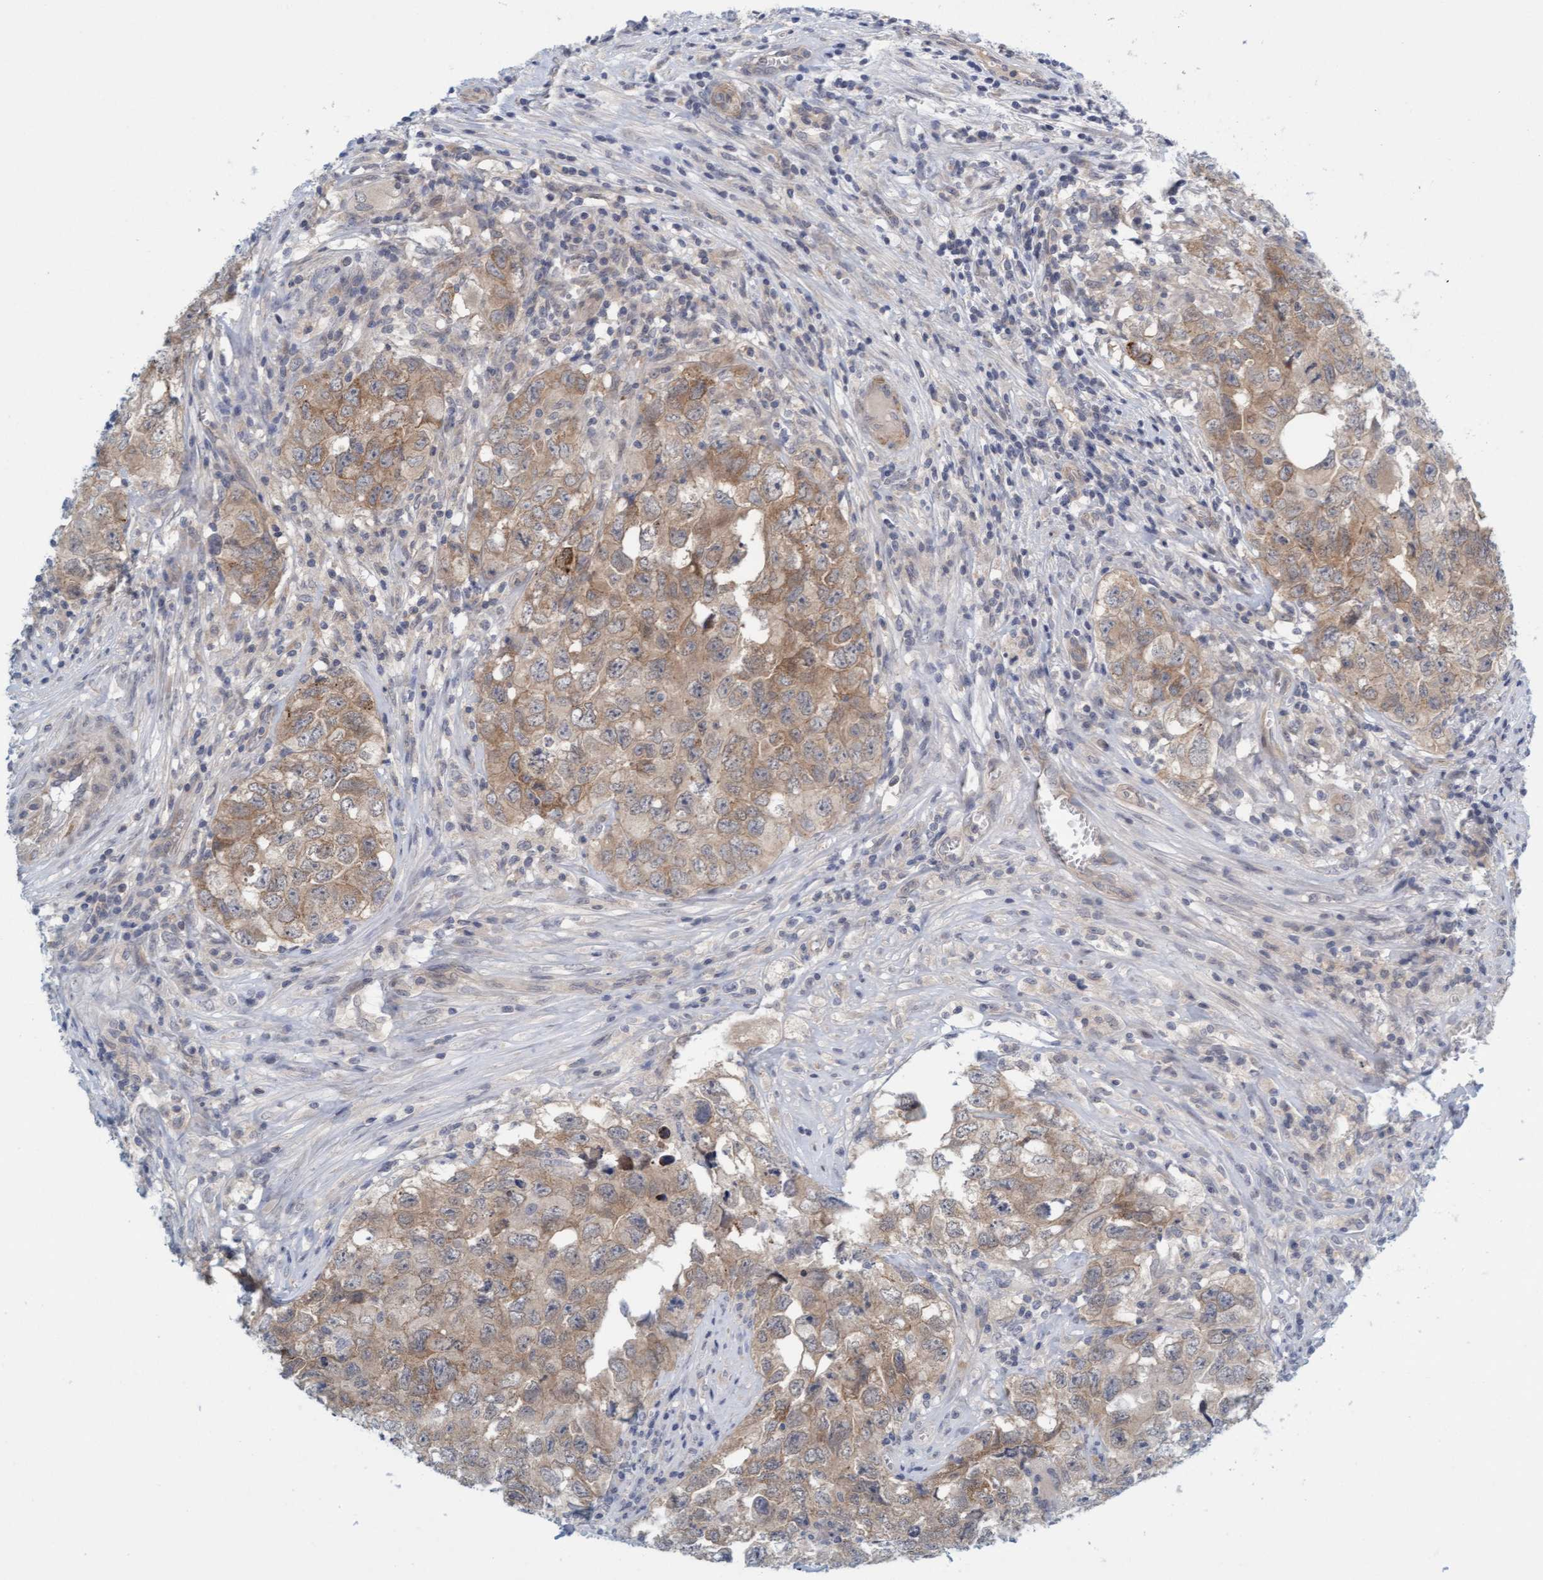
{"staining": {"intensity": "weak", "quantity": ">75%", "location": "cytoplasmic/membranous"}, "tissue": "testis cancer", "cell_type": "Tumor cells", "image_type": "cancer", "snomed": [{"axis": "morphology", "description": "Seminoma, NOS"}, {"axis": "morphology", "description": "Carcinoma, Embryonal, NOS"}, {"axis": "topography", "description": "Testis"}], "caption": "There is low levels of weak cytoplasmic/membranous staining in tumor cells of testis cancer, as demonstrated by immunohistochemical staining (brown color).", "gene": "TSTD2", "patient": {"sex": "male", "age": 43}}